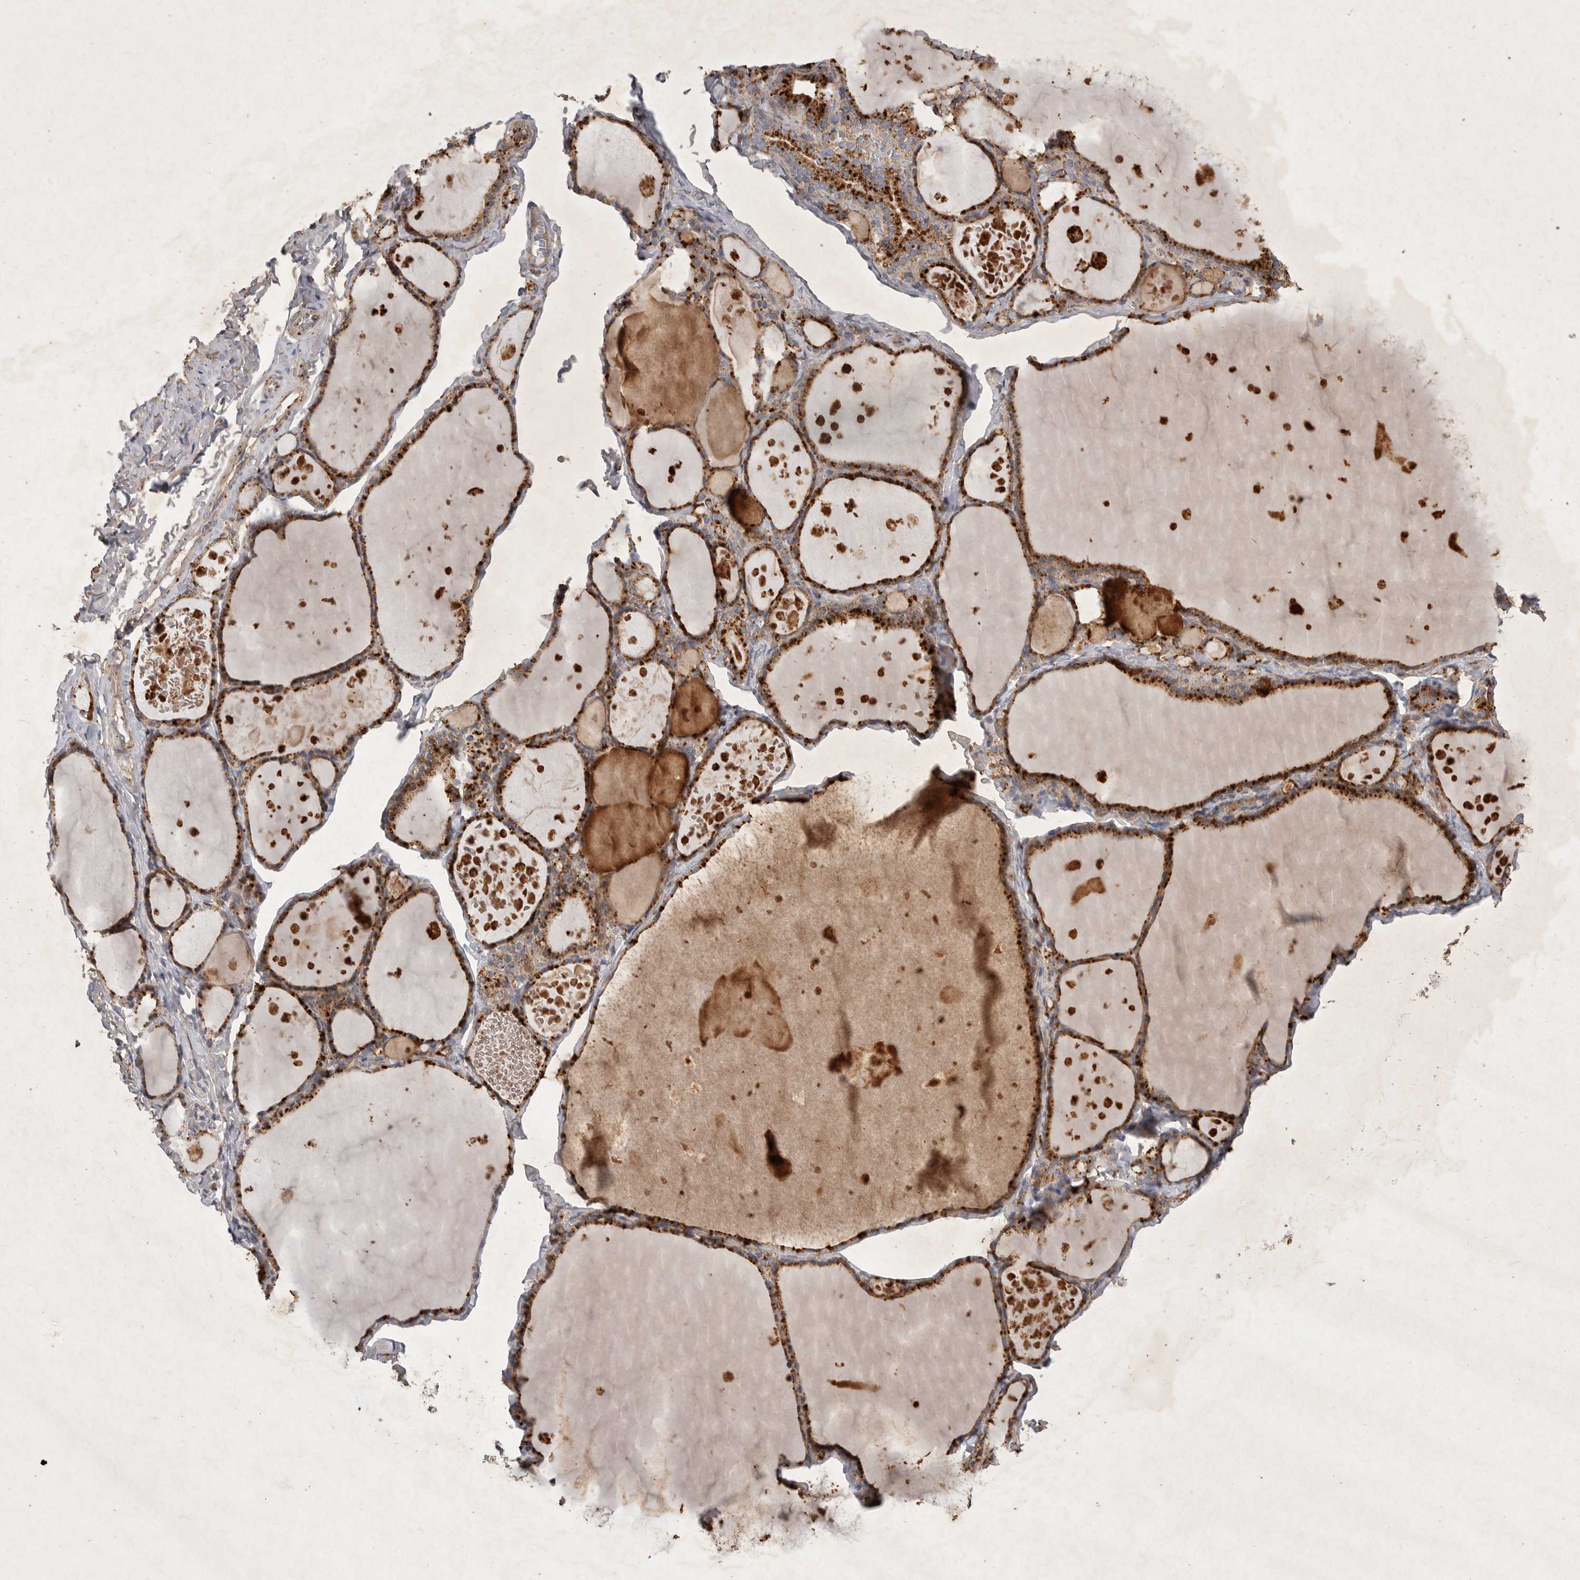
{"staining": {"intensity": "strong", "quantity": ">75%", "location": "cytoplasmic/membranous"}, "tissue": "thyroid gland", "cell_type": "Glandular cells", "image_type": "normal", "snomed": [{"axis": "morphology", "description": "Normal tissue, NOS"}, {"axis": "topography", "description": "Thyroid gland"}], "caption": "Thyroid gland stained with DAB (3,3'-diaminobenzidine) immunohistochemistry reveals high levels of strong cytoplasmic/membranous positivity in about >75% of glandular cells. The protein is stained brown, and the nuclei are stained in blue (DAB IHC with brightfield microscopy, high magnification).", "gene": "MRPL41", "patient": {"sex": "male", "age": 56}}